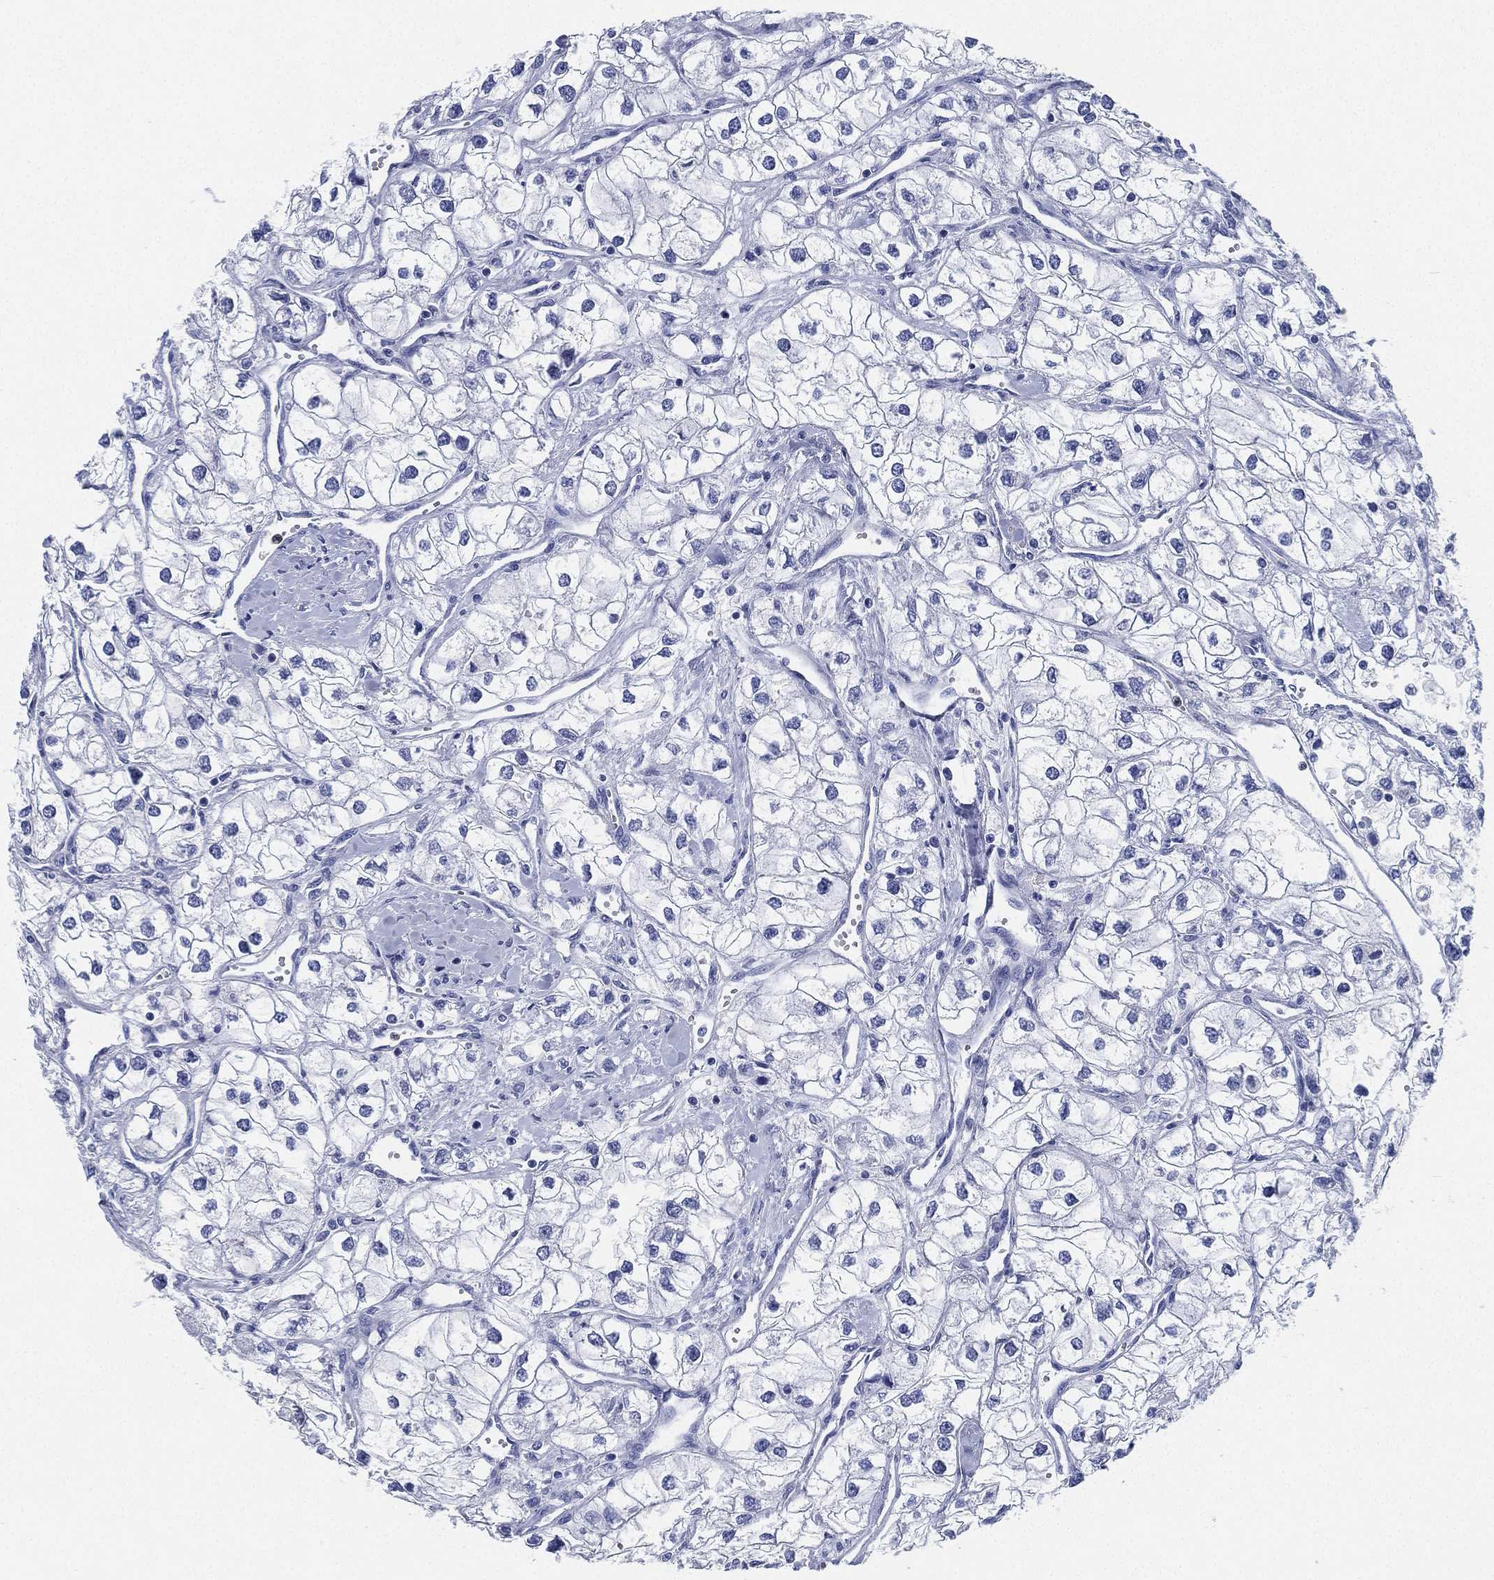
{"staining": {"intensity": "negative", "quantity": "none", "location": "none"}, "tissue": "renal cancer", "cell_type": "Tumor cells", "image_type": "cancer", "snomed": [{"axis": "morphology", "description": "Adenocarcinoma, NOS"}, {"axis": "topography", "description": "Kidney"}], "caption": "Immunohistochemistry (IHC) micrograph of neoplastic tissue: renal adenocarcinoma stained with DAB (3,3'-diaminobenzidine) exhibits no significant protein expression in tumor cells. Nuclei are stained in blue.", "gene": "DEFB121", "patient": {"sex": "male", "age": 59}}